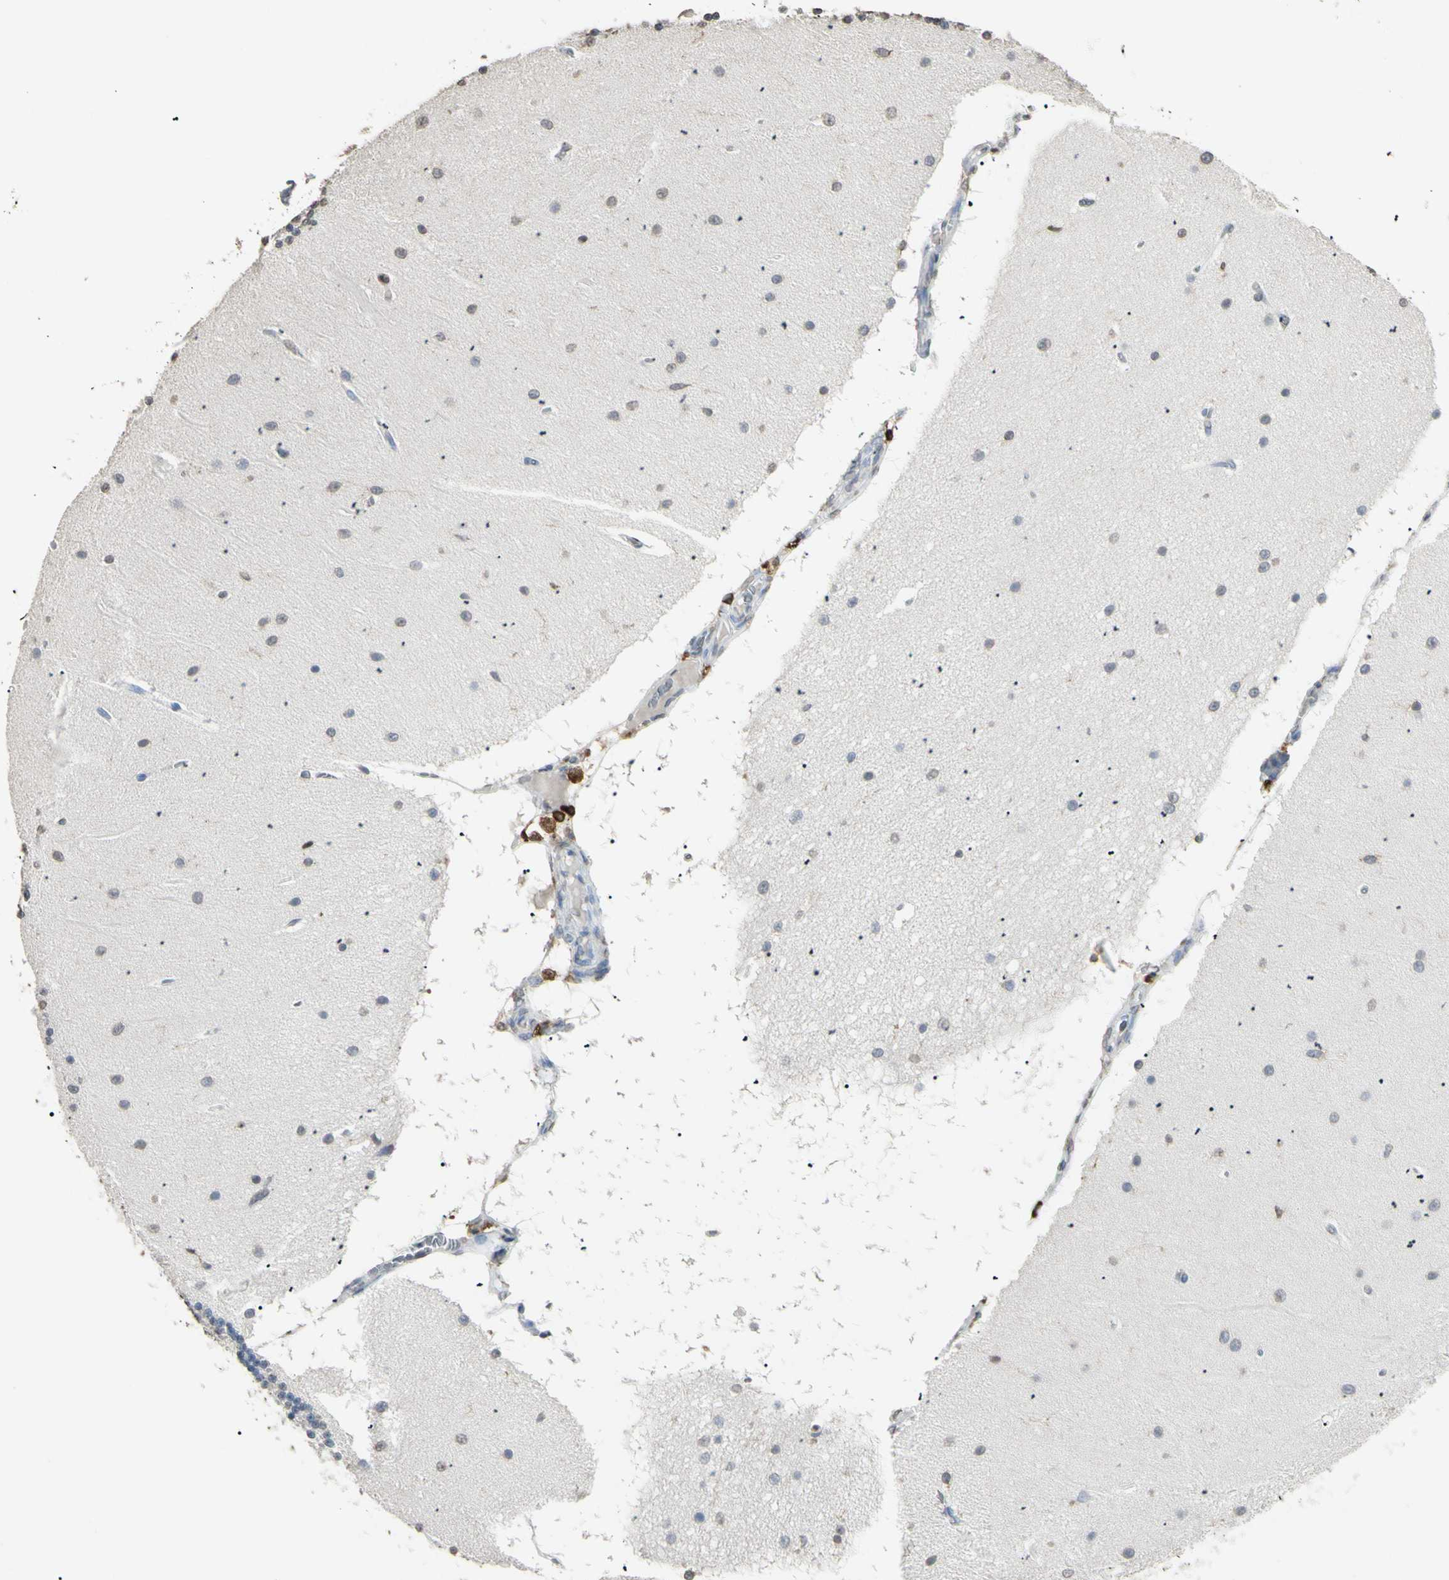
{"staining": {"intensity": "negative", "quantity": "none", "location": "none"}, "tissue": "cerebellum", "cell_type": "Cells in granular layer", "image_type": "normal", "snomed": [{"axis": "morphology", "description": "Normal tissue, NOS"}, {"axis": "topography", "description": "Cerebellum"}], "caption": "A high-resolution image shows immunohistochemistry (IHC) staining of unremarkable cerebellum, which demonstrates no significant staining in cells in granular layer. The staining was performed using DAB (3,3'-diaminobenzidine) to visualize the protein expression in brown, while the nuclei were stained in blue with hematoxylin (Magnification: 20x).", "gene": "PSTPIP1", "patient": {"sex": "female", "age": 54}}